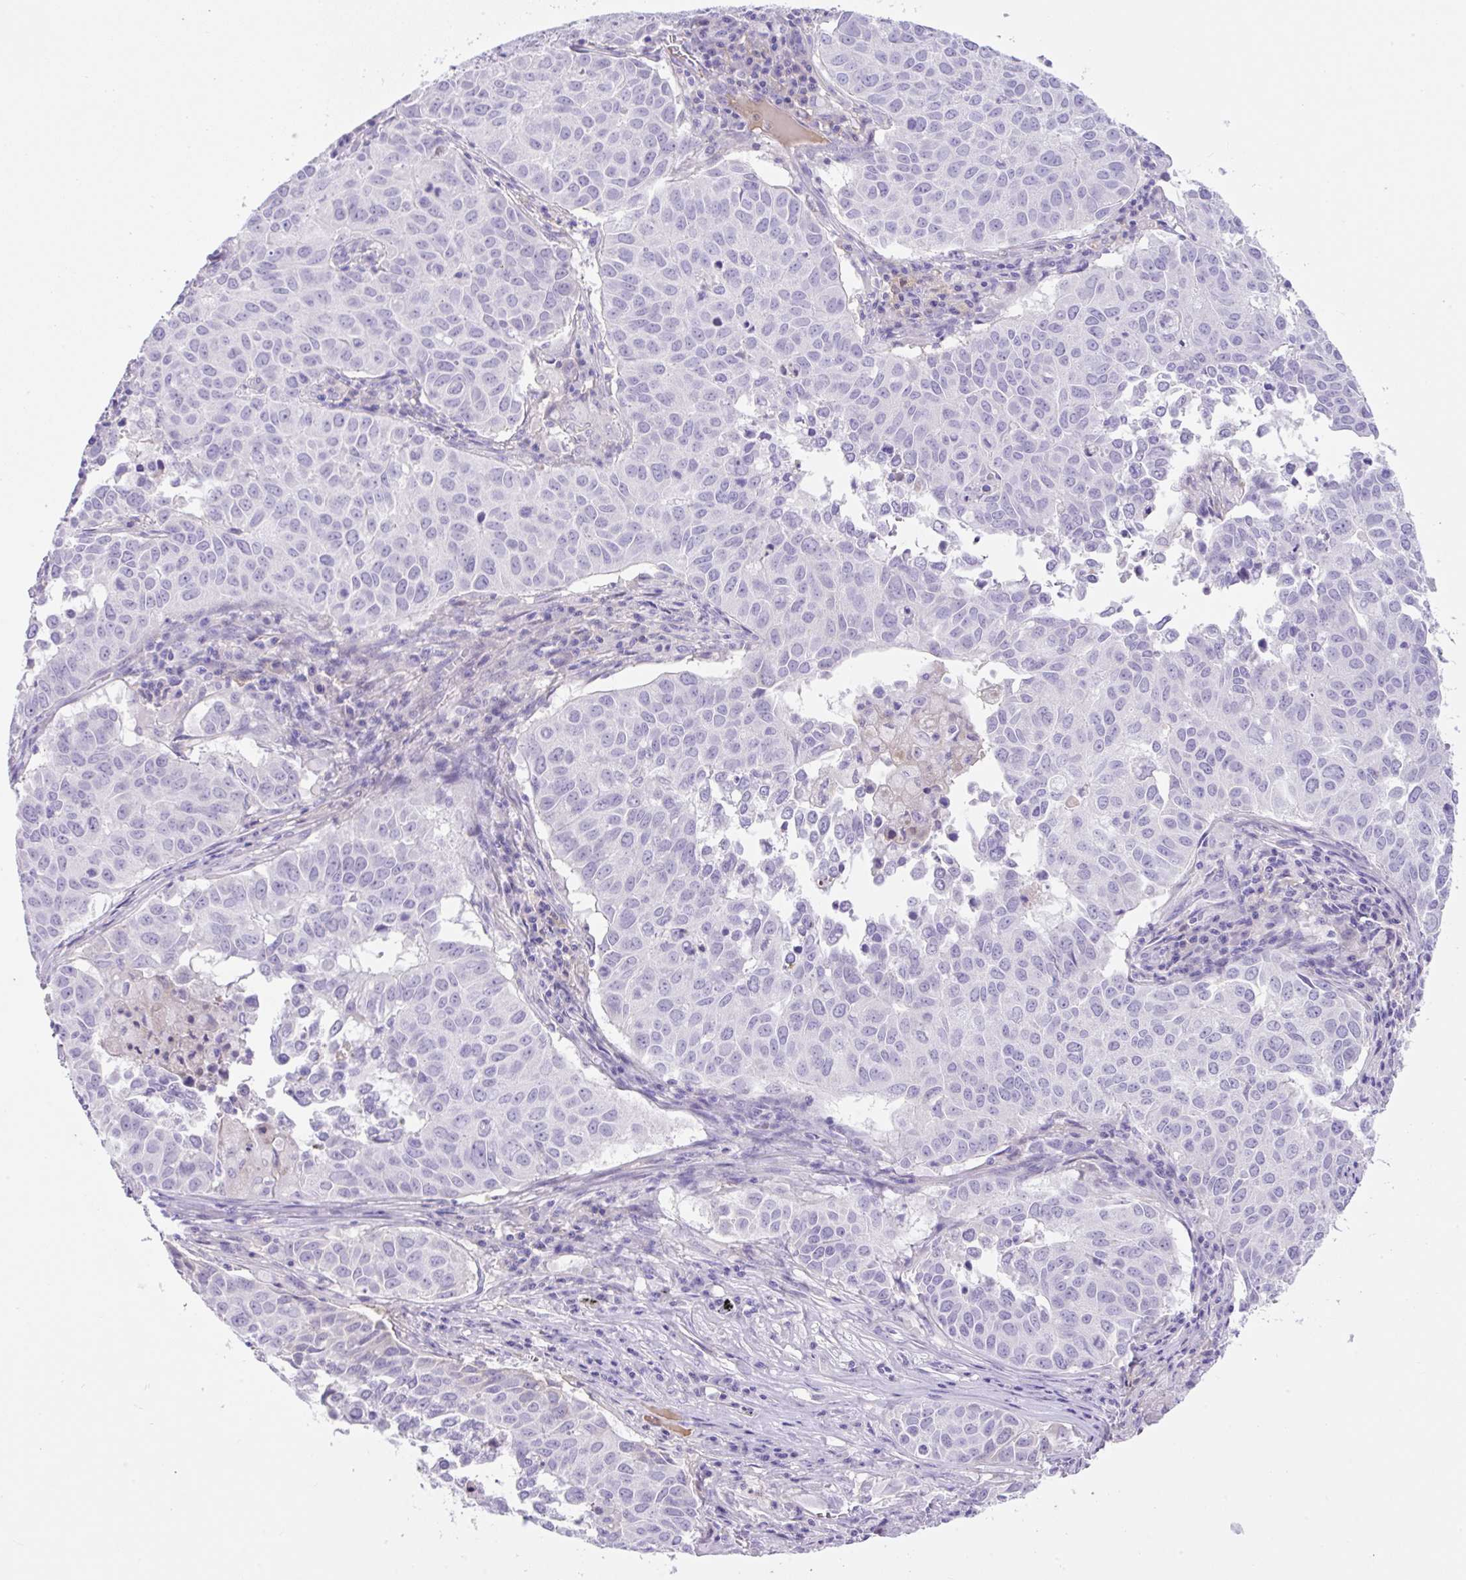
{"staining": {"intensity": "negative", "quantity": "none", "location": "none"}, "tissue": "lung cancer", "cell_type": "Tumor cells", "image_type": "cancer", "snomed": [{"axis": "morphology", "description": "Adenocarcinoma, NOS"}, {"axis": "topography", "description": "Lung"}], "caption": "A micrograph of human lung adenocarcinoma is negative for staining in tumor cells. (Brightfield microscopy of DAB IHC at high magnification).", "gene": "TDRD15", "patient": {"sex": "female", "age": 50}}